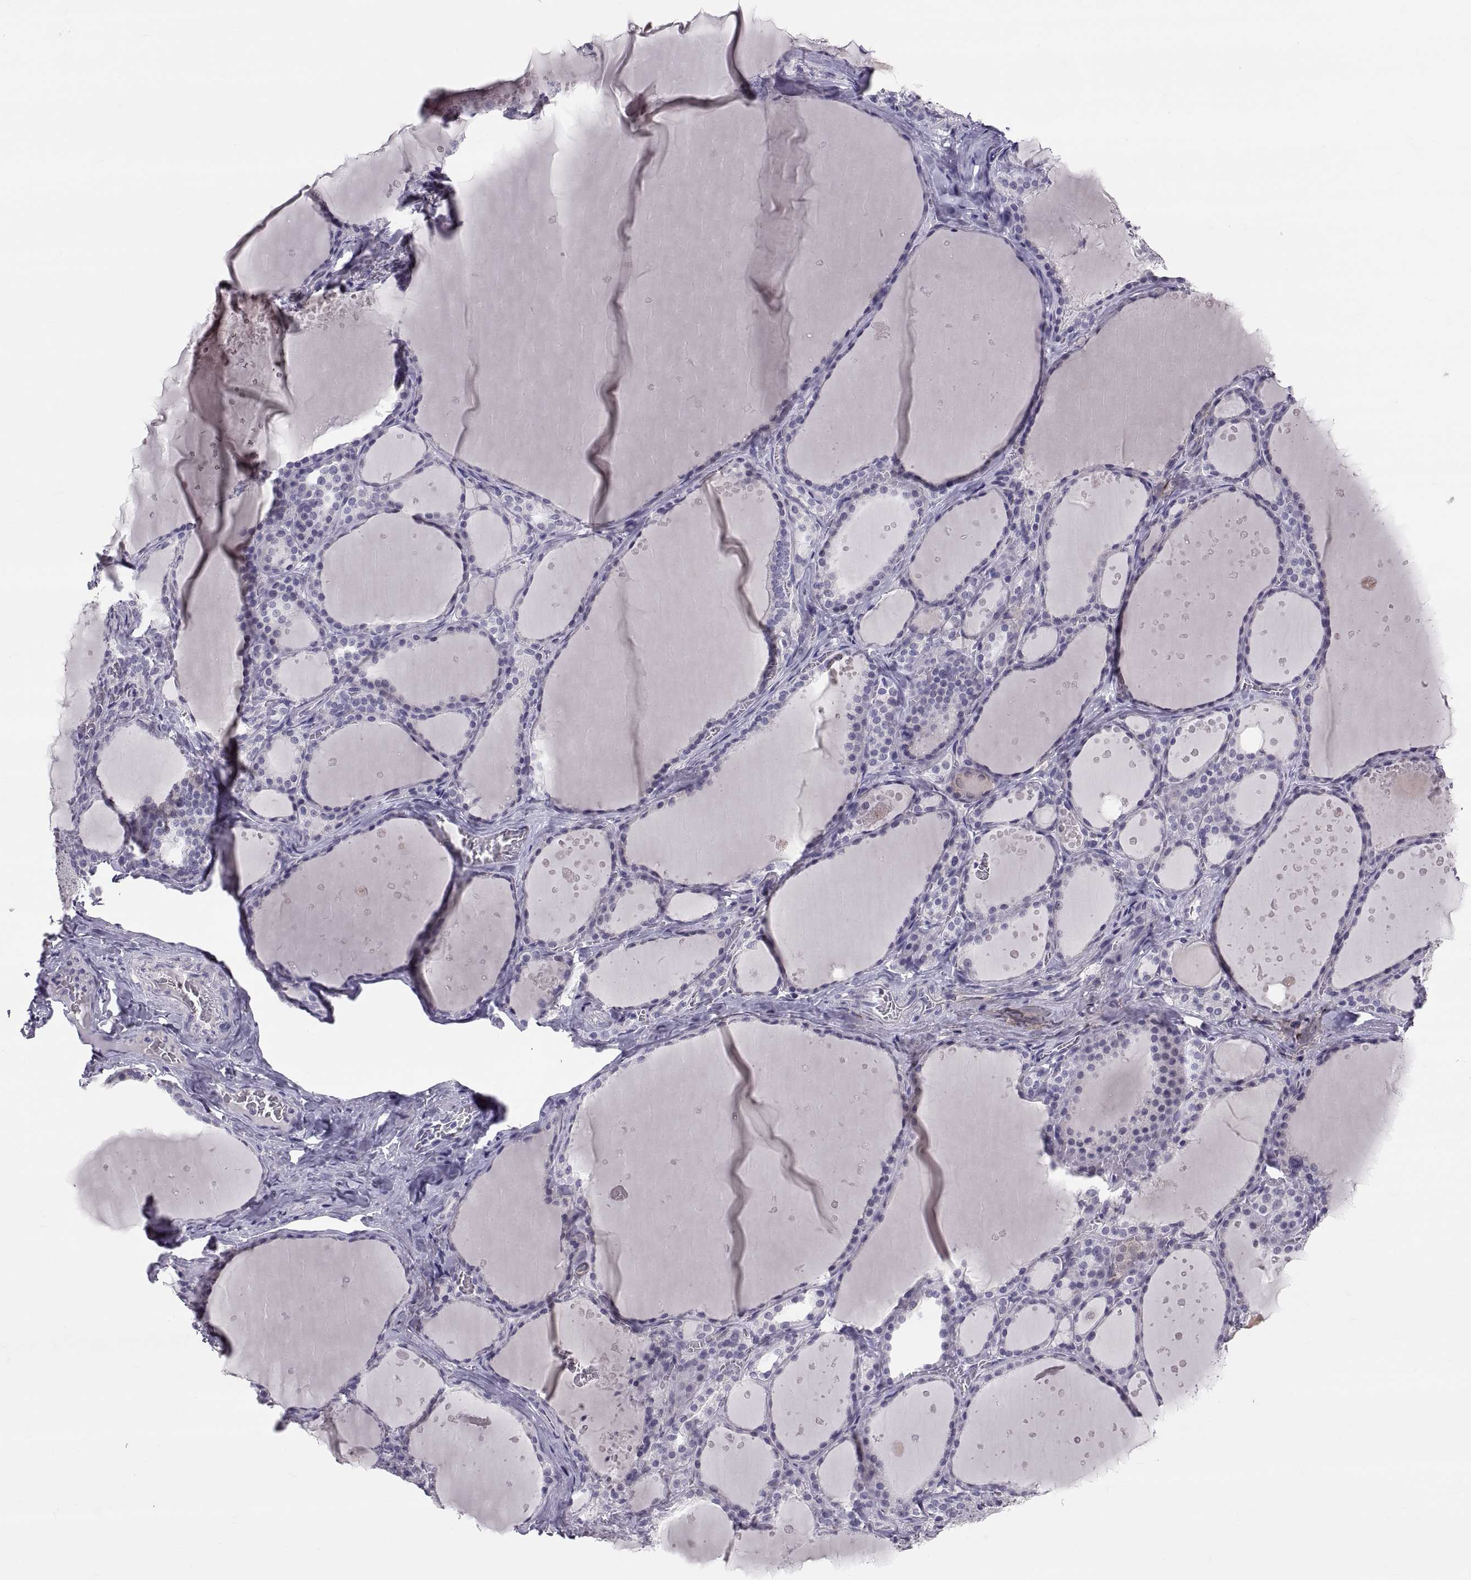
{"staining": {"intensity": "negative", "quantity": "none", "location": "none"}, "tissue": "thyroid gland", "cell_type": "Glandular cells", "image_type": "normal", "snomed": [{"axis": "morphology", "description": "Normal tissue, NOS"}, {"axis": "topography", "description": "Thyroid gland"}], "caption": "This histopathology image is of unremarkable thyroid gland stained with IHC to label a protein in brown with the nuclei are counter-stained blue. There is no positivity in glandular cells. (Immunohistochemistry, brightfield microscopy, high magnification).", "gene": "PTN", "patient": {"sex": "male", "age": 63}}